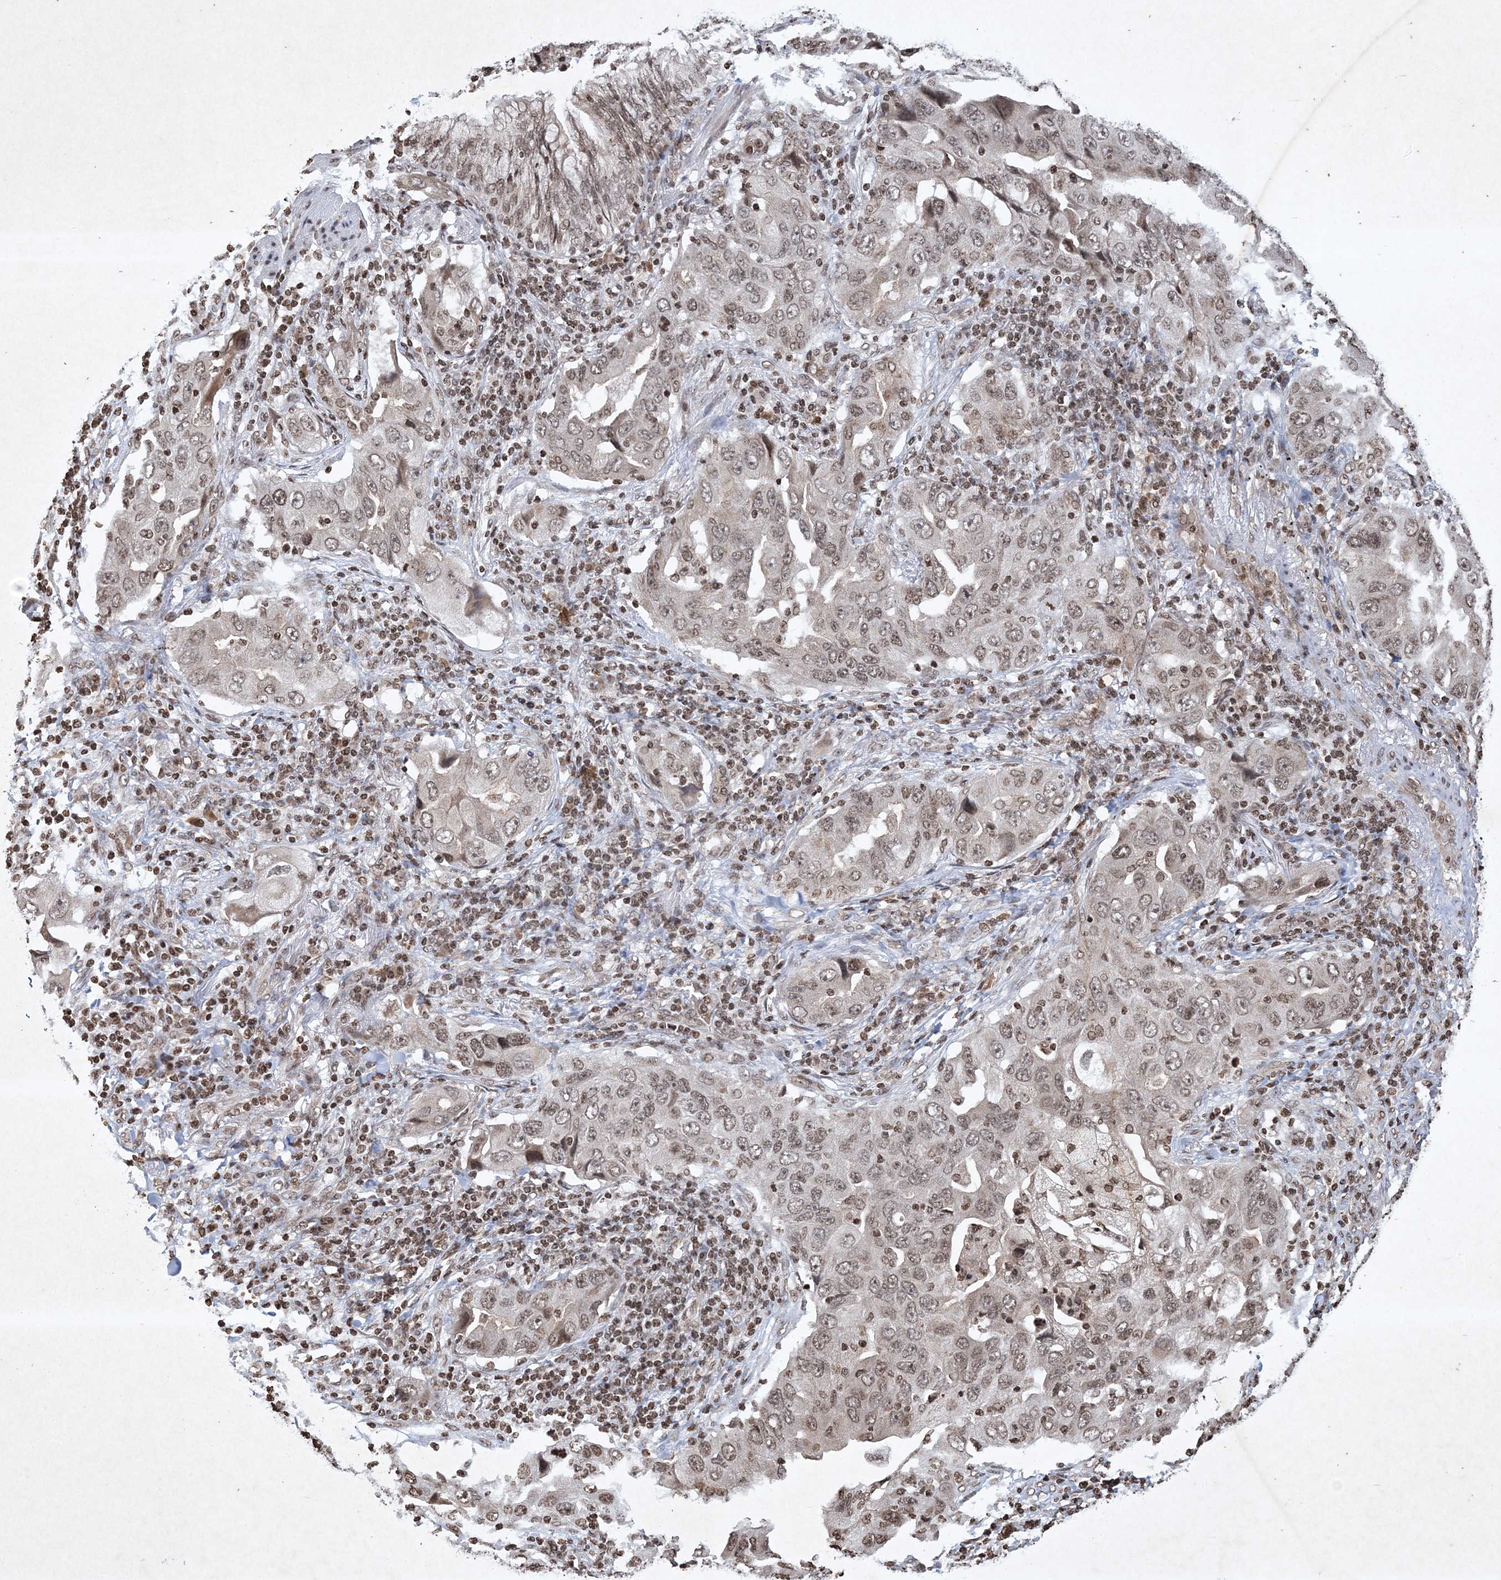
{"staining": {"intensity": "weak", "quantity": ">75%", "location": "nuclear"}, "tissue": "lung cancer", "cell_type": "Tumor cells", "image_type": "cancer", "snomed": [{"axis": "morphology", "description": "Adenocarcinoma, NOS"}, {"axis": "topography", "description": "Lung"}], "caption": "Immunohistochemical staining of human lung cancer (adenocarcinoma) reveals weak nuclear protein staining in about >75% of tumor cells. (IHC, brightfield microscopy, high magnification).", "gene": "NEDD9", "patient": {"sex": "female", "age": 65}}